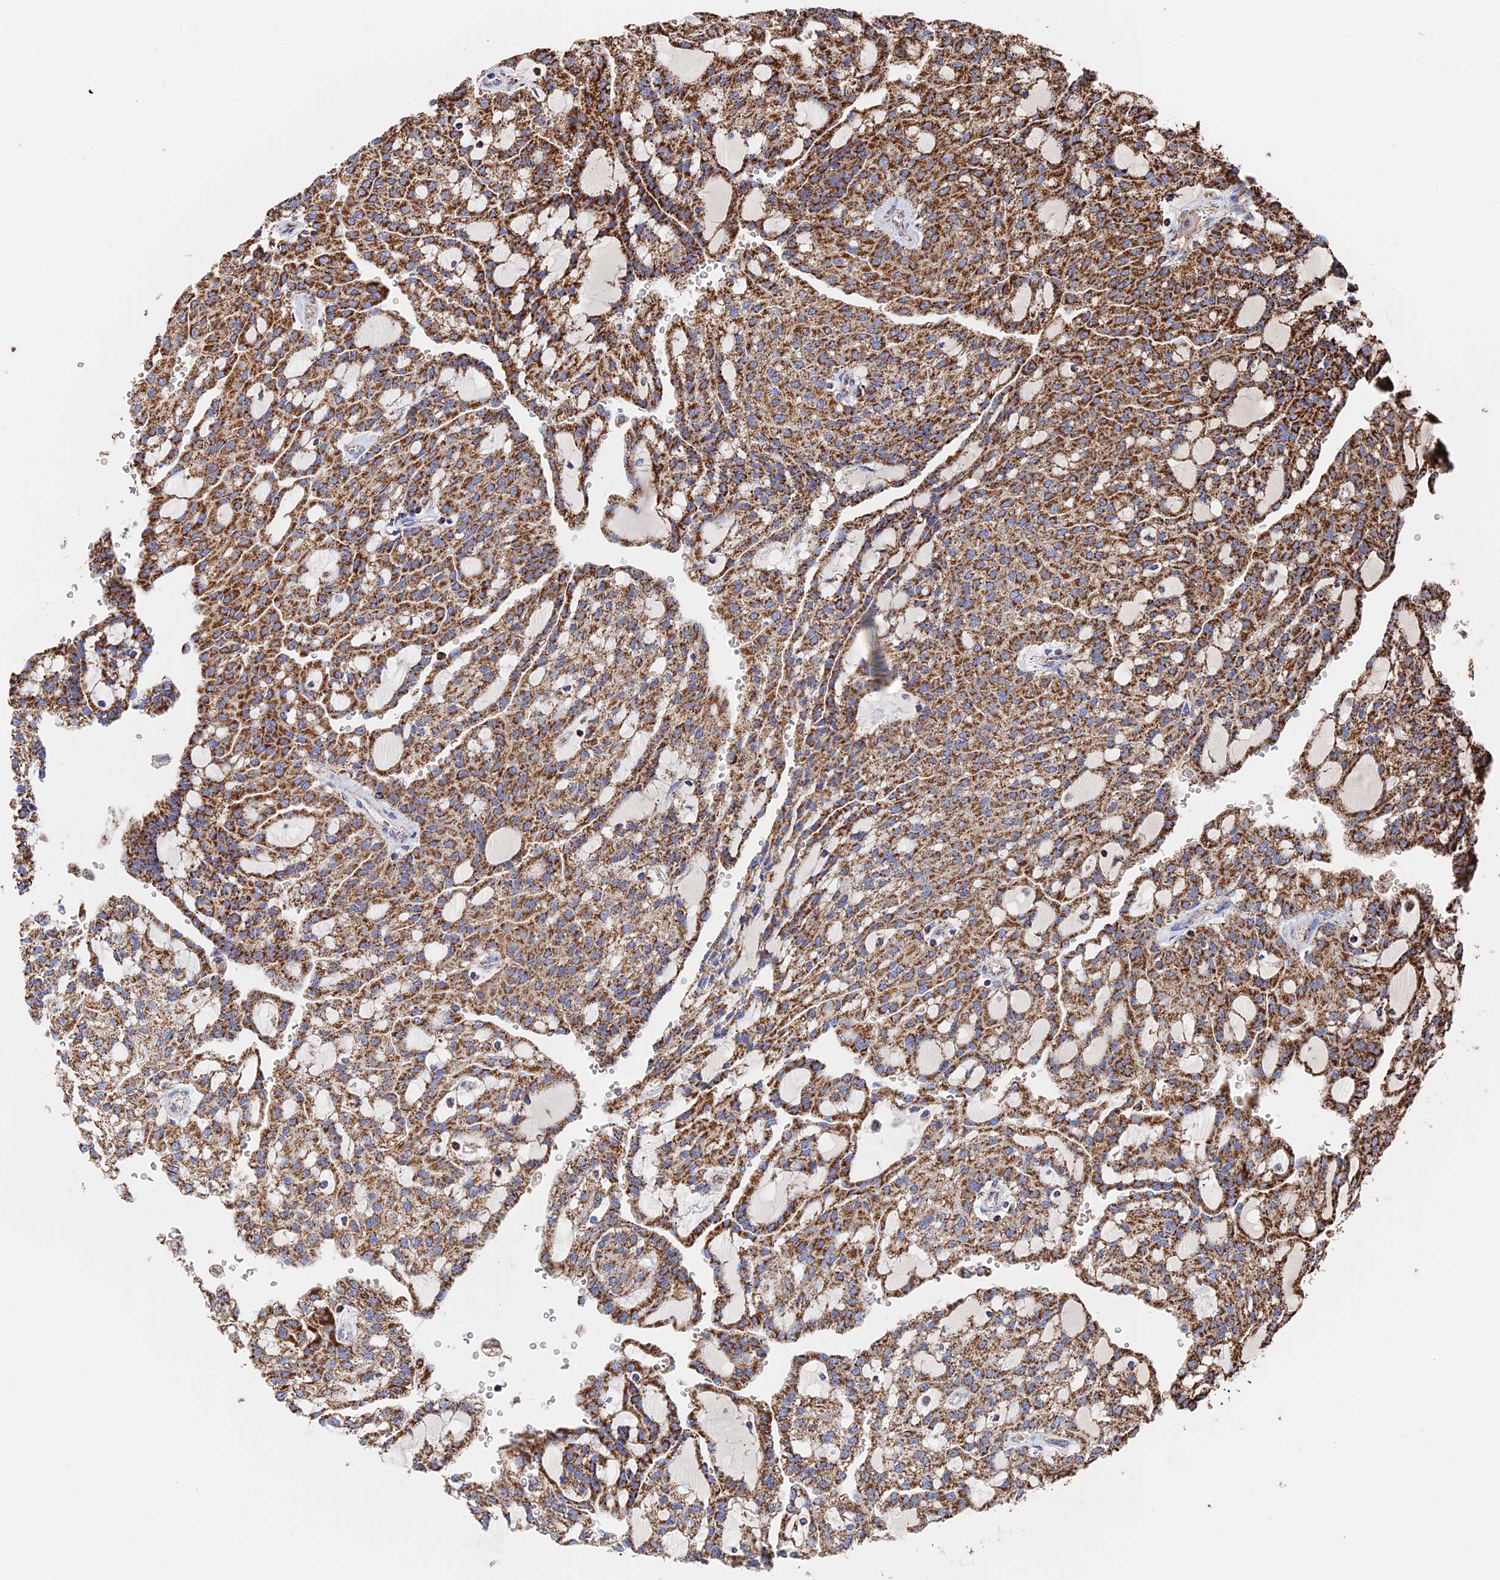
{"staining": {"intensity": "strong", "quantity": ">75%", "location": "cytoplasmic/membranous"}, "tissue": "renal cancer", "cell_type": "Tumor cells", "image_type": "cancer", "snomed": [{"axis": "morphology", "description": "Adenocarcinoma, NOS"}, {"axis": "topography", "description": "Kidney"}], "caption": "Immunohistochemical staining of renal adenocarcinoma displays strong cytoplasmic/membranous protein staining in about >75% of tumor cells.", "gene": "HAUS8", "patient": {"sex": "male", "age": 63}}